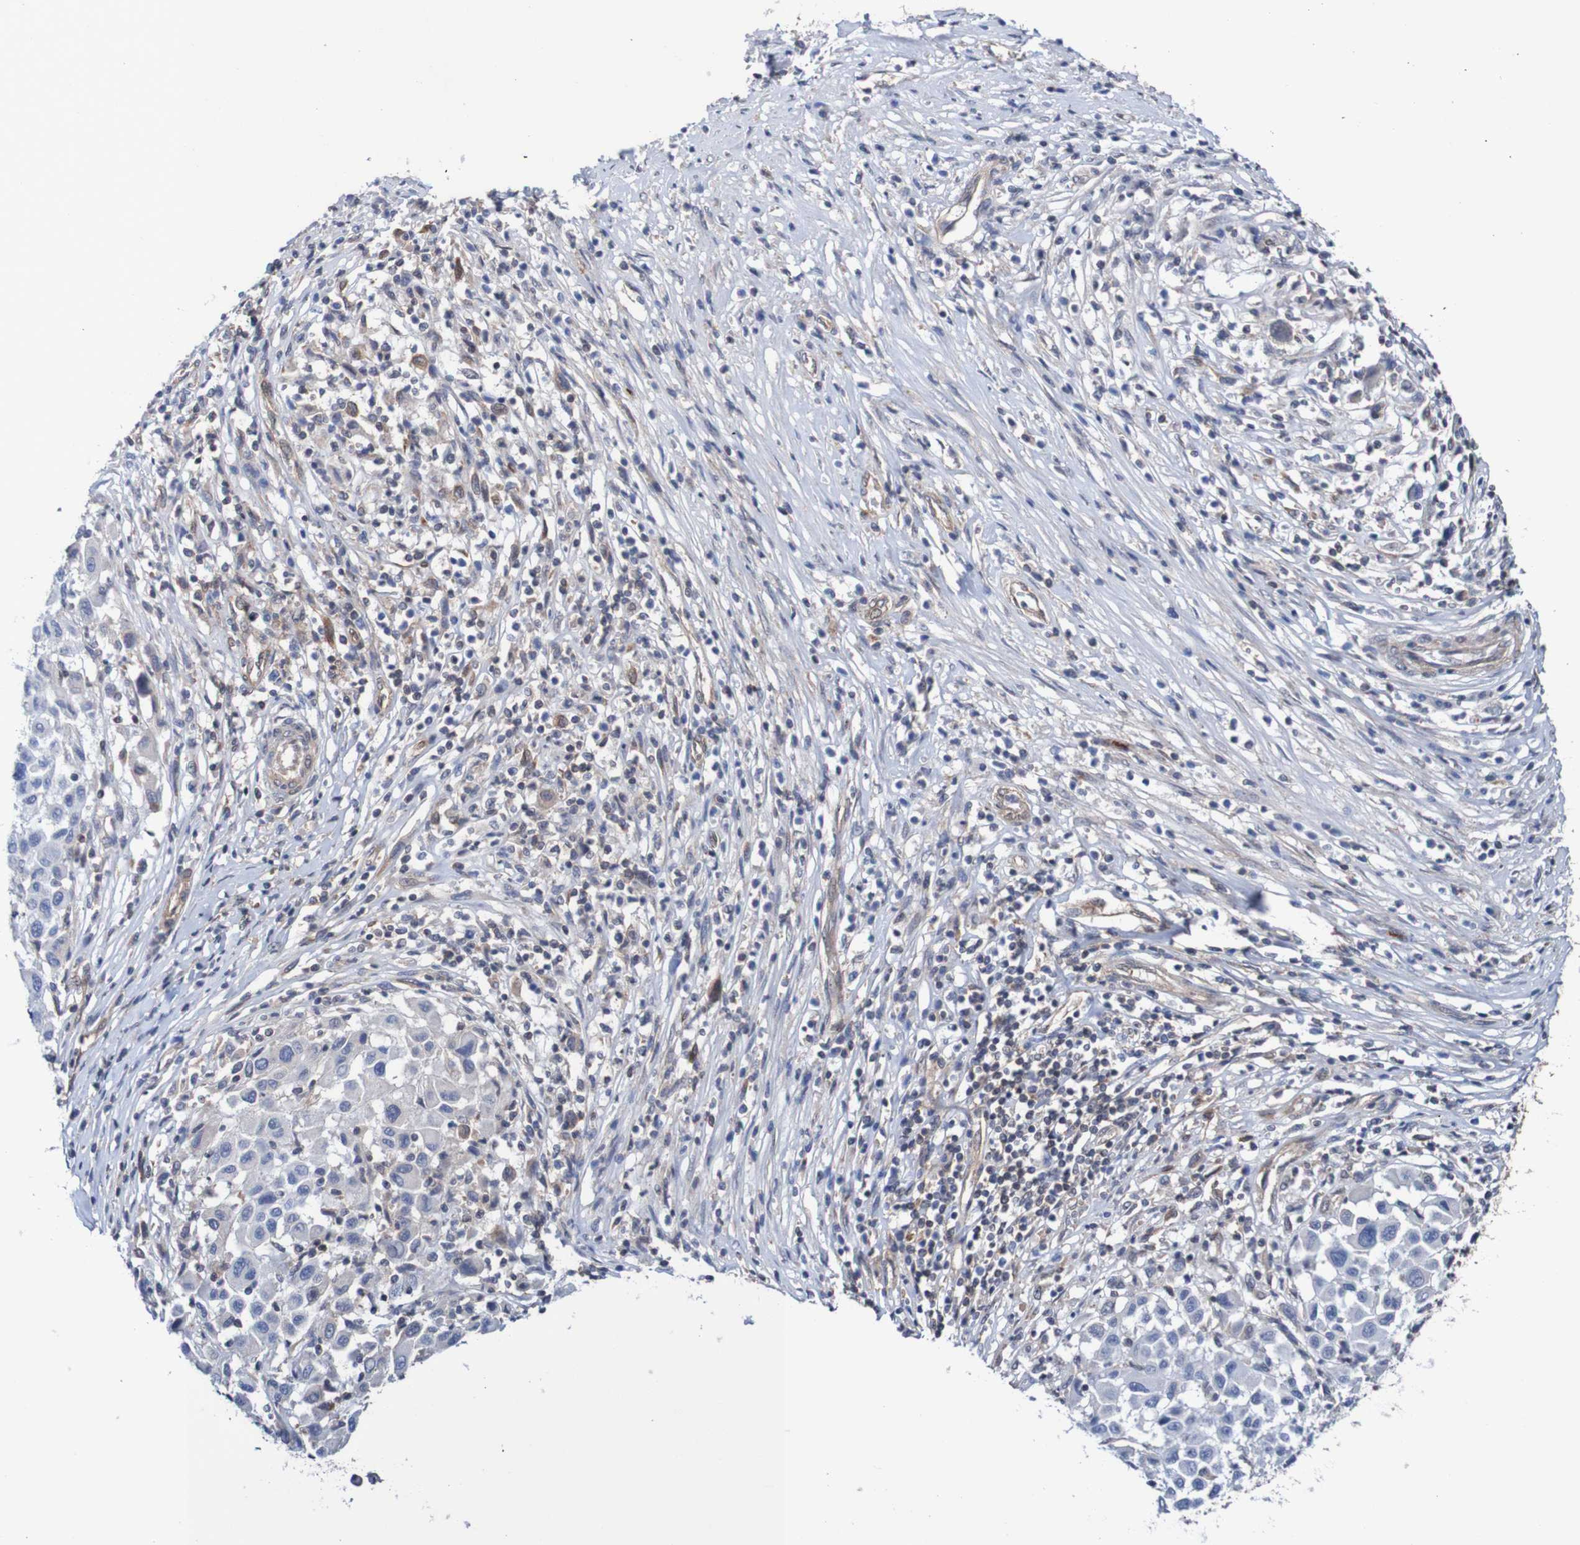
{"staining": {"intensity": "negative", "quantity": "none", "location": "none"}, "tissue": "melanoma", "cell_type": "Tumor cells", "image_type": "cancer", "snomed": [{"axis": "morphology", "description": "Malignant melanoma, Metastatic site"}, {"axis": "topography", "description": "Lymph node"}], "caption": "Protein analysis of malignant melanoma (metastatic site) shows no significant expression in tumor cells.", "gene": "RIGI", "patient": {"sex": "male", "age": 61}}